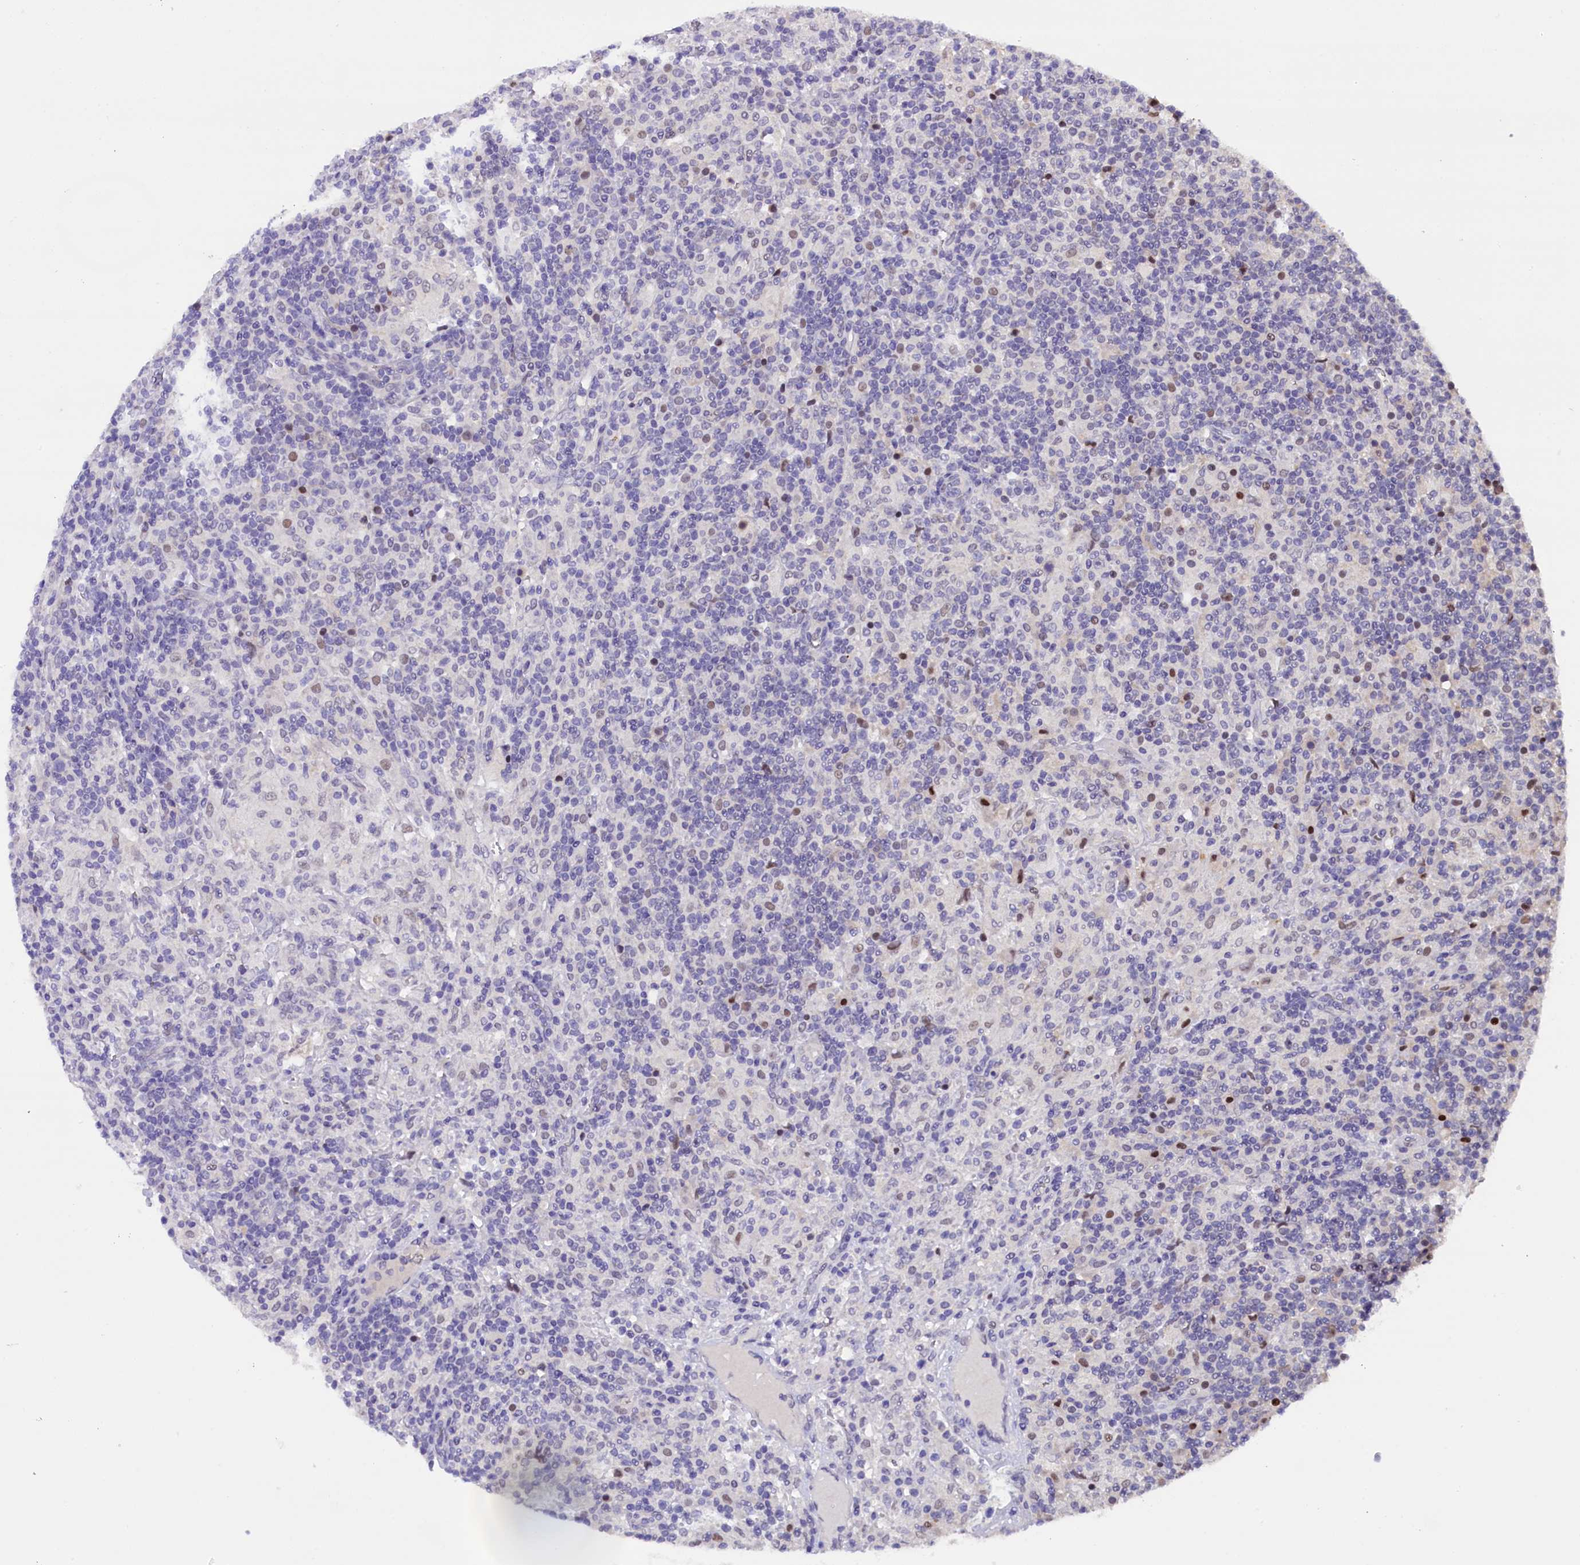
{"staining": {"intensity": "negative", "quantity": "none", "location": "none"}, "tissue": "lymphoma", "cell_type": "Tumor cells", "image_type": "cancer", "snomed": [{"axis": "morphology", "description": "Hodgkin's disease, NOS"}, {"axis": "topography", "description": "Lymph node"}], "caption": "The image demonstrates no staining of tumor cells in Hodgkin's disease. (DAB (3,3'-diaminobenzidine) IHC, high magnification).", "gene": "IQCN", "patient": {"sex": "male", "age": 70}}